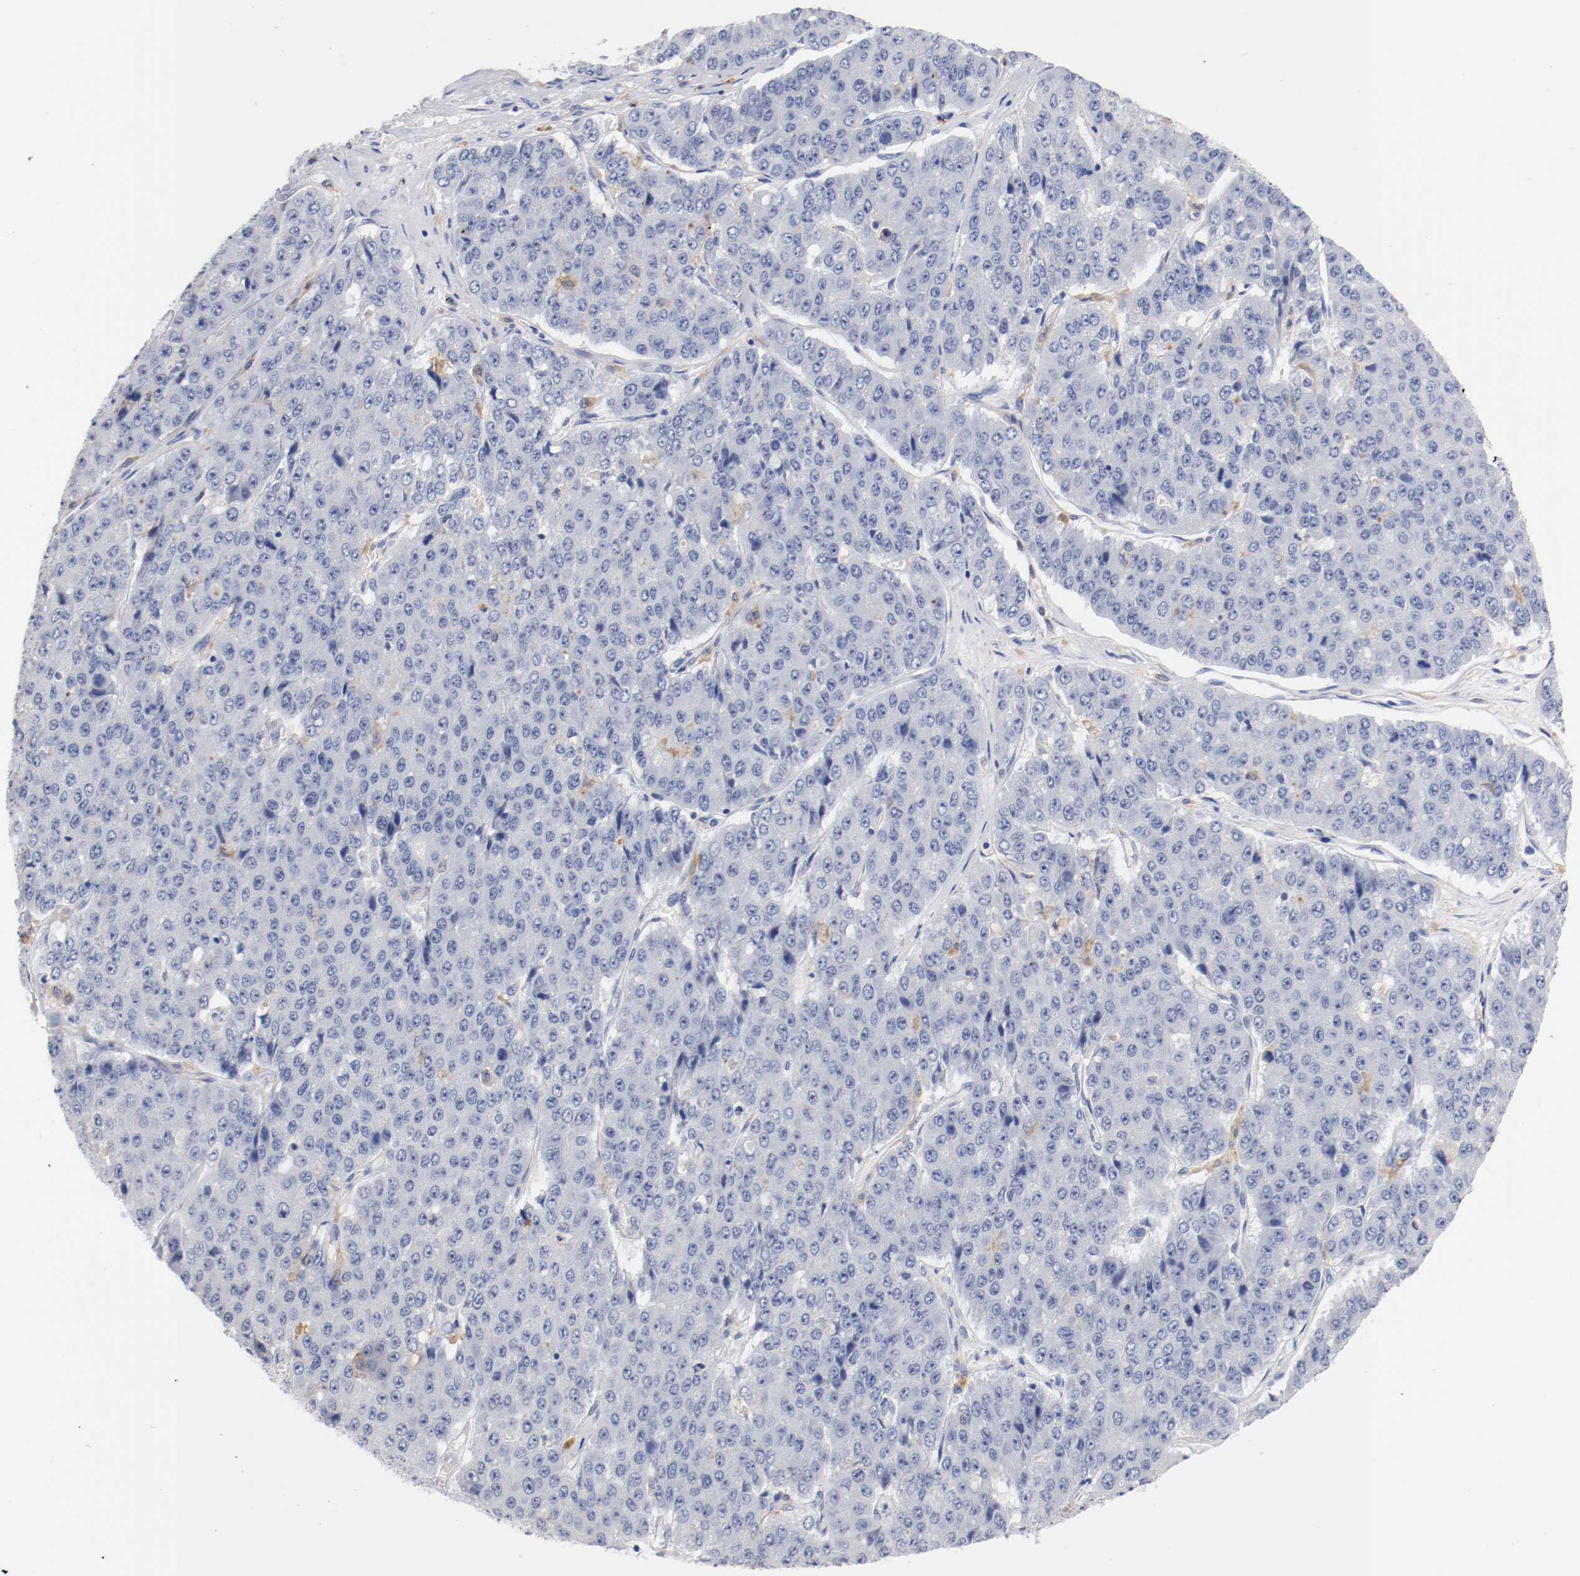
{"staining": {"intensity": "negative", "quantity": "none", "location": "none"}, "tissue": "pancreatic cancer", "cell_type": "Tumor cells", "image_type": "cancer", "snomed": [{"axis": "morphology", "description": "Adenocarcinoma, NOS"}, {"axis": "topography", "description": "Pancreas"}], "caption": "Tumor cells are negative for protein expression in human pancreatic adenocarcinoma.", "gene": "FGFBP1", "patient": {"sex": "male", "age": 50}}